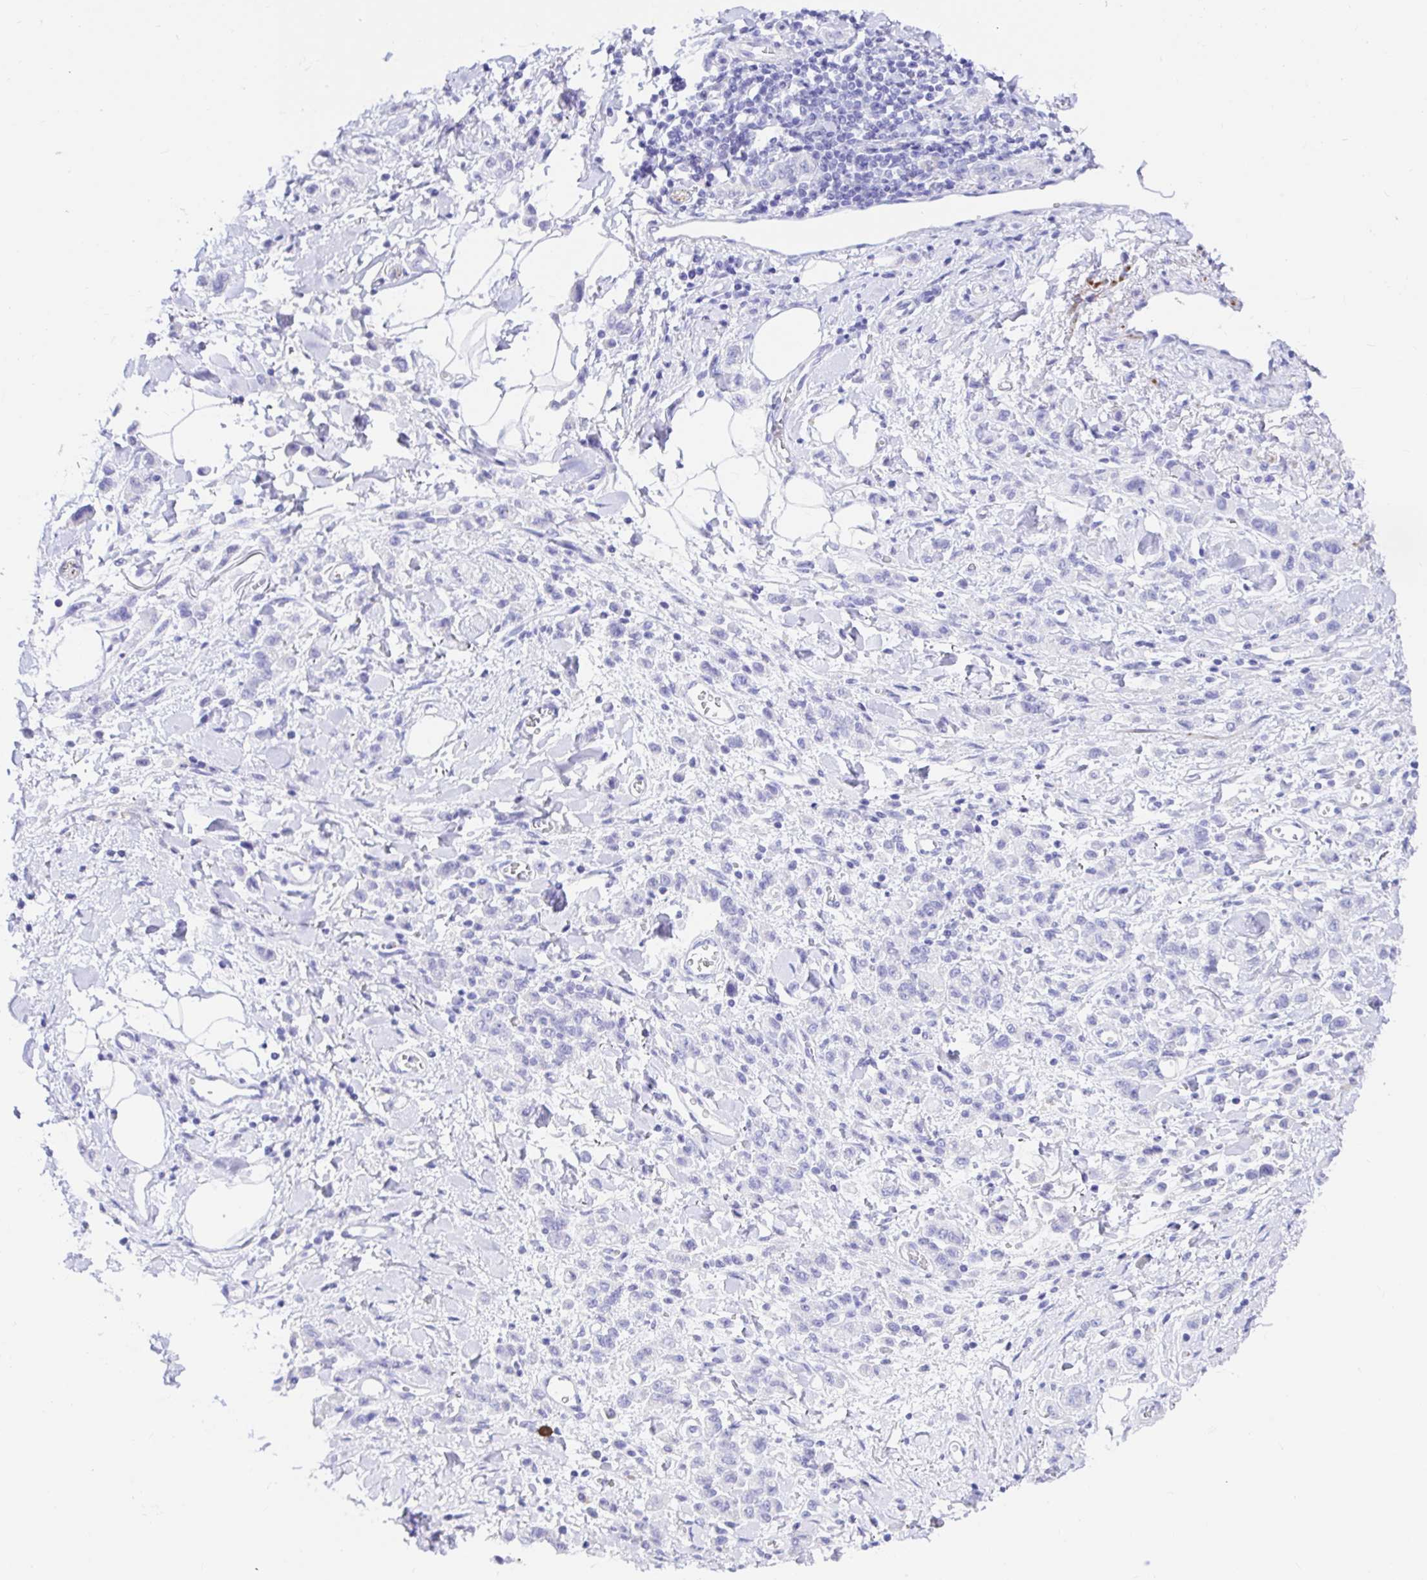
{"staining": {"intensity": "negative", "quantity": "none", "location": "none"}, "tissue": "stomach cancer", "cell_type": "Tumor cells", "image_type": "cancer", "snomed": [{"axis": "morphology", "description": "Adenocarcinoma, NOS"}, {"axis": "topography", "description": "Stomach"}], "caption": "This photomicrograph is of adenocarcinoma (stomach) stained with IHC to label a protein in brown with the nuclei are counter-stained blue. There is no expression in tumor cells.", "gene": "BACE2", "patient": {"sex": "male", "age": 77}}